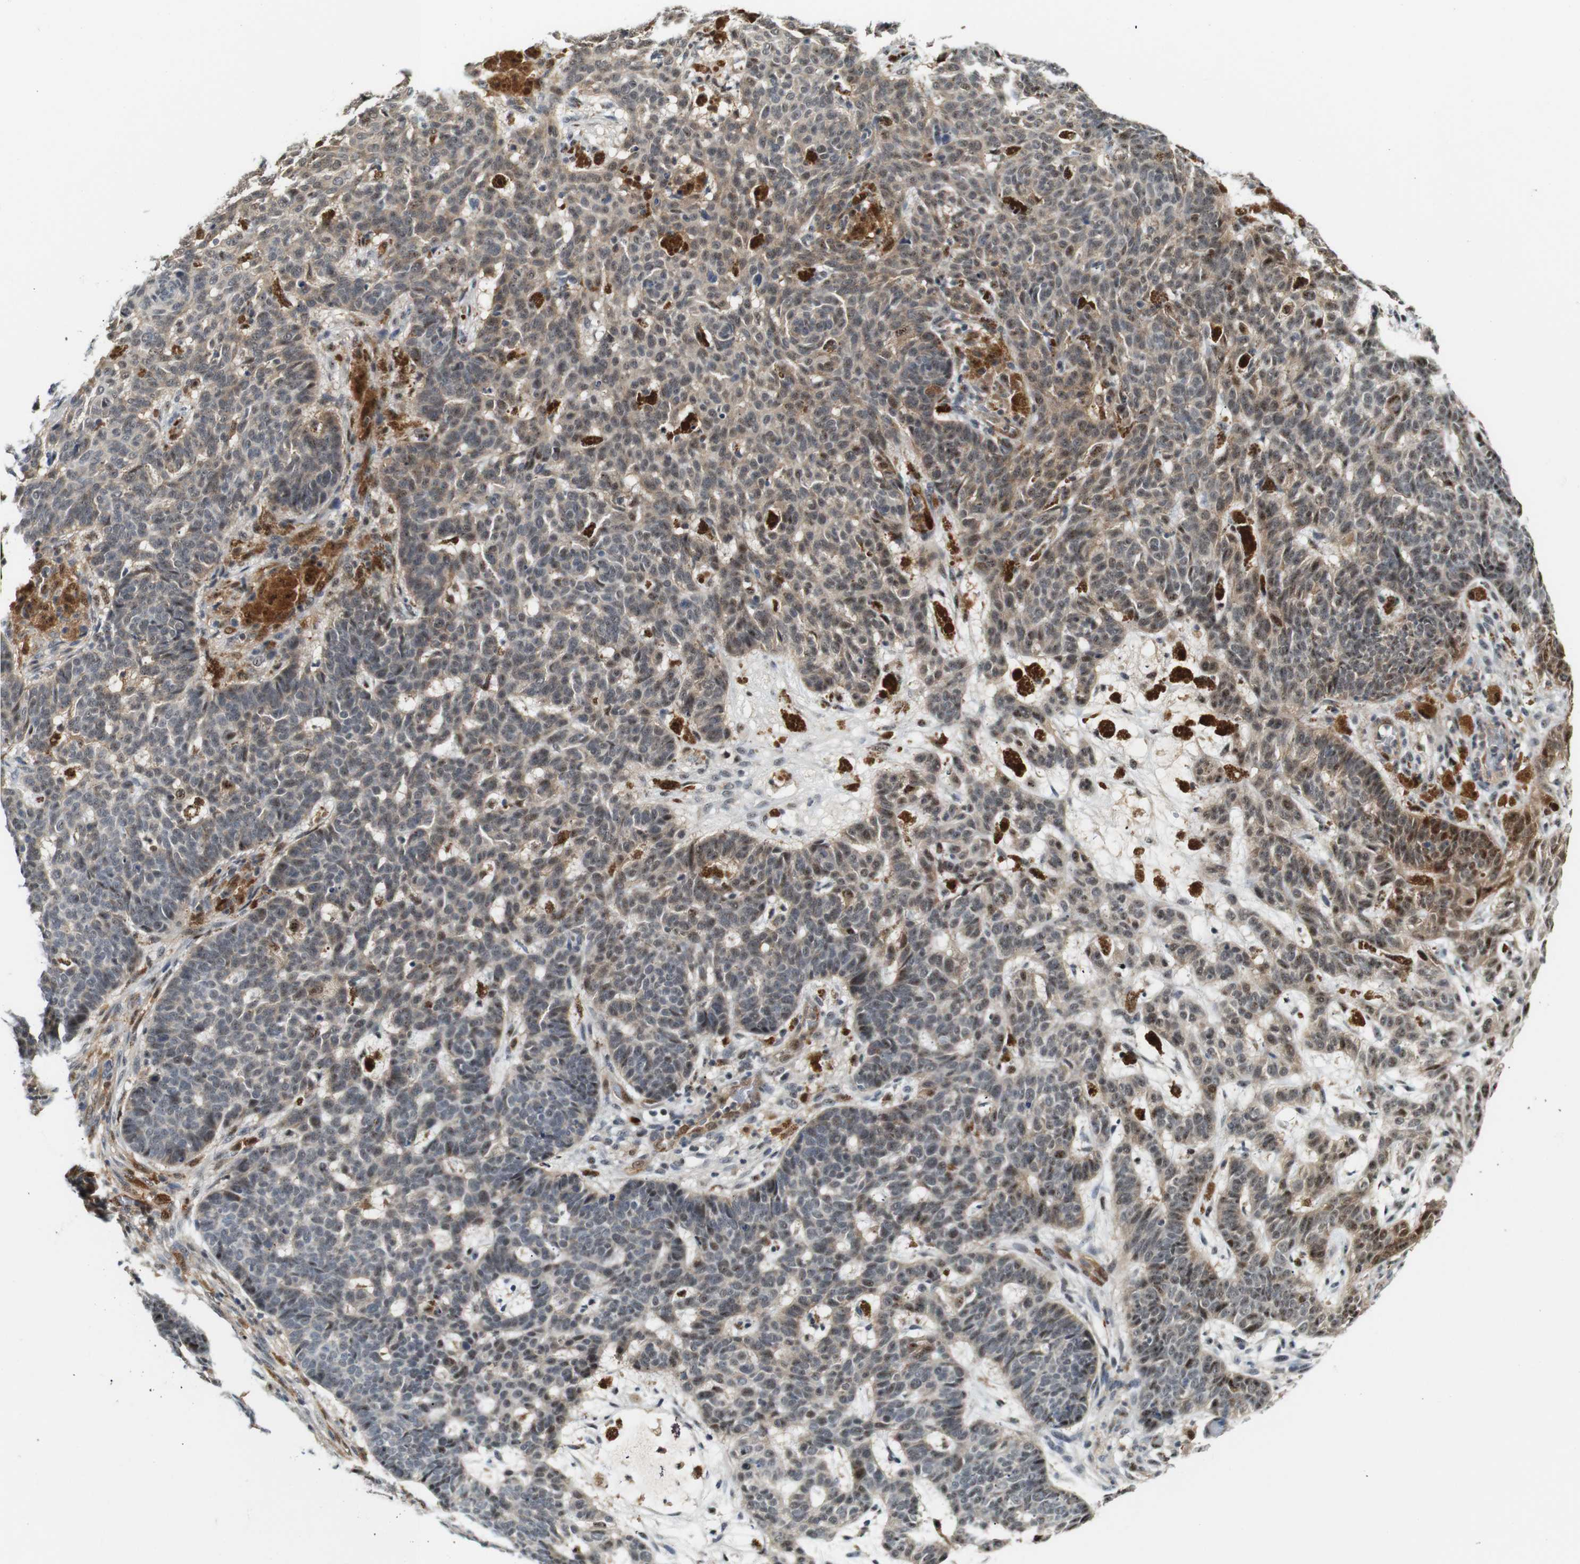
{"staining": {"intensity": "weak", "quantity": "25%-75%", "location": "cytoplasmic/membranous,nuclear"}, "tissue": "skin cancer", "cell_type": "Tumor cells", "image_type": "cancer", "snomed": [{"axis": "morphology", "description": "Basal cell carcinoma"}, {"axis": "topography", "description": "Skin"}], "caption": "Human skin cancer (basal cell carcinoma) stained for a protein (brown) demonstrates weak cytoplasmic/membranous and nuclear positive expression in approximately 25%-75% of tumor cells.", "gene": "LXN", "patient": {"sex": "male", "age": 85}}